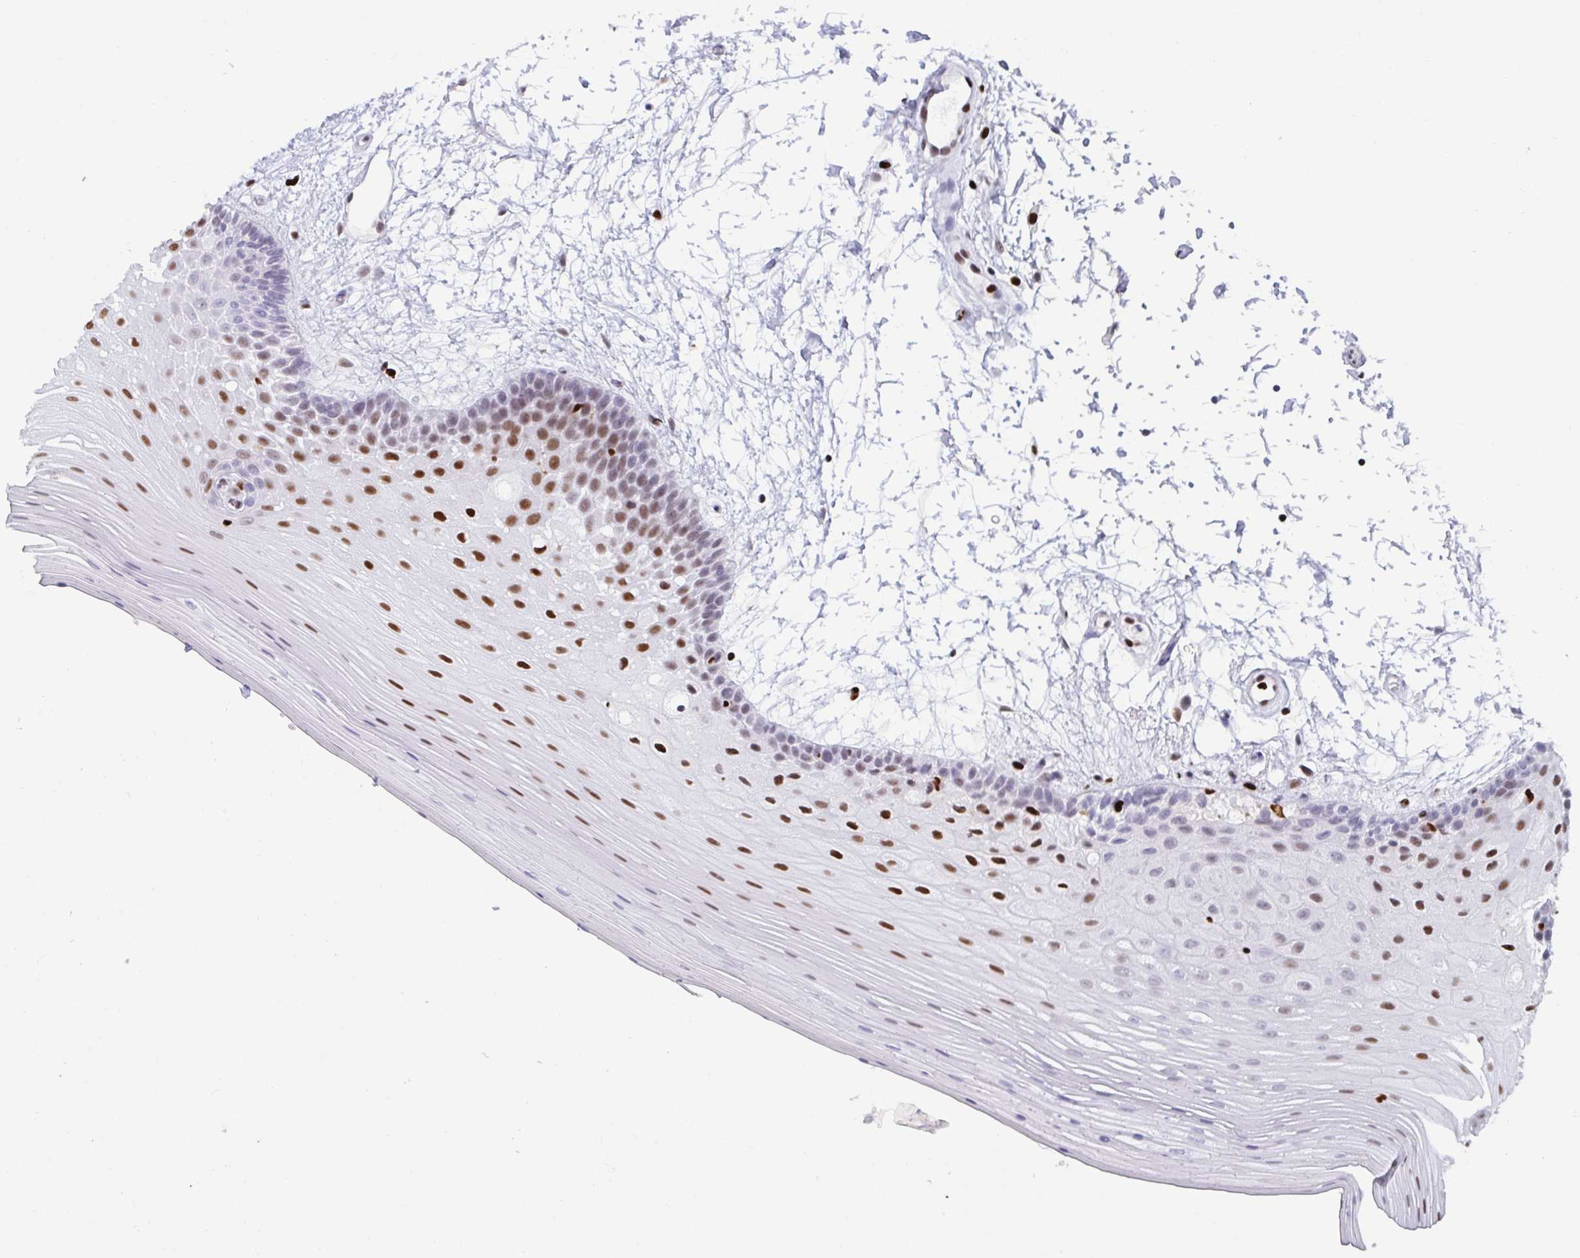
{"staining": {"intensity": "moderate", "quantity": "25%-75%", "location": "nuclear"}, "tissue": "oral mucosa", "cell_type": "Squamous epithelial cells", "image_type": "normal", "snomed": [{"axis": "morphology", "description": "Normal tissue, NOS"}, {"axis": "morphology", "description": "Squamous cell carcinoma, NOS"}, {"axis": "topography", "description": "Oral tissue"}, {"axis": "topography", "description": "Tounge, NOS"}, {"axis": "topography", "description": "Head-Neck"}], "caption": "Immunohistochemistry (IHC) (DAB (3,3'-diaminobenzidine)) staining of benign human oral mucosa displays moderate nuclear protein expression in approximately 25%-75% of squamous epithelial cells.", "gene": "ZNF586", "patient": {"sex": "male", "age": 62}}